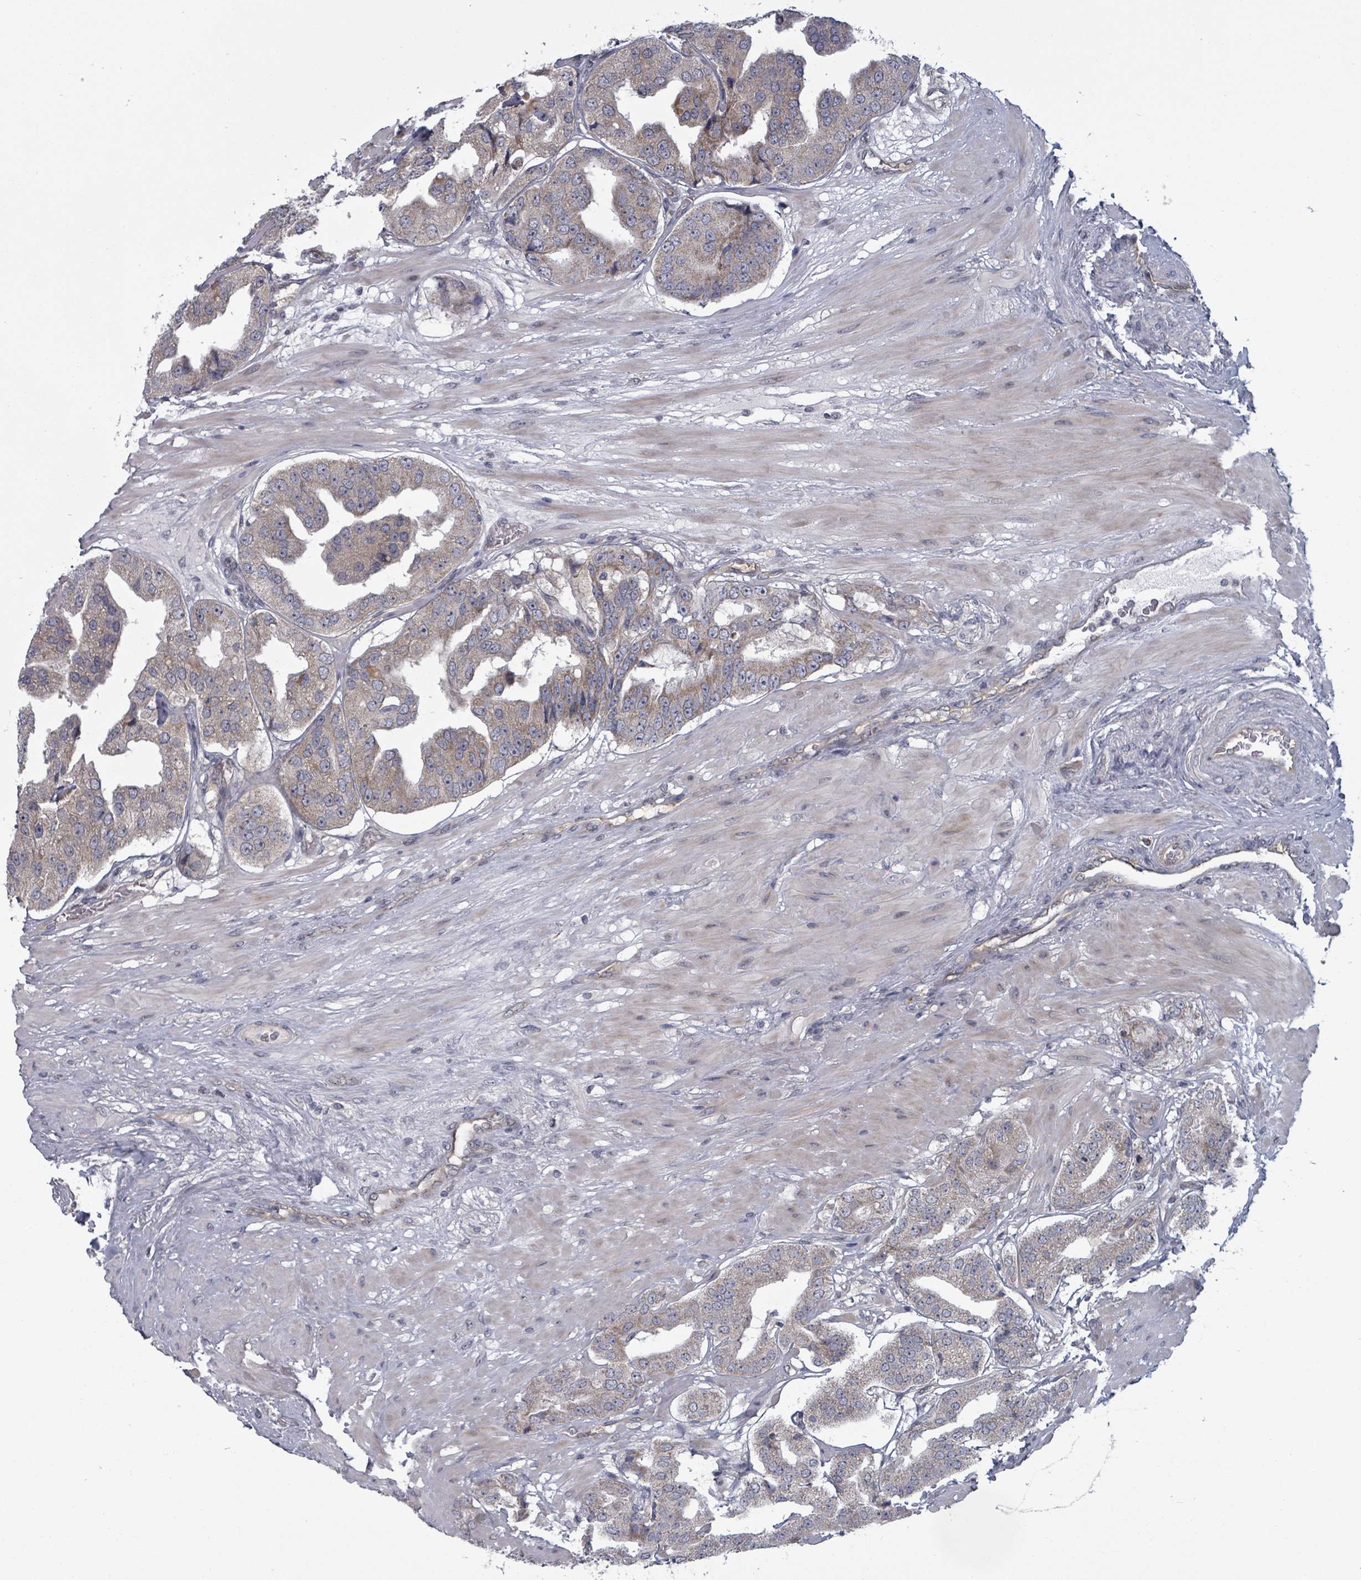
{"staining": {"intensity": "weak", "quantity": ">75%", "location": "cytoplasmic/membranous"}, "tissue": "prostate cancer", "cell_type": "Tumor cells", "image_type": "cancer", "snomed": [{"axis": "morphology", "description": "Adenocarcinoma, High grade"}, {"axis": "topography", "description": "Prostate"}], "caption": "A high-resolution photomicrograph shows IHC staining of prostate cancer, which displays weak cytoplasmic/membranous positivity in approximately >75% of tumor cells. The staining was performed using DAB (3,3'-diaminobenzidine), with brown indicating positive protein expression. Nuclei are stained blue with hematoxylin.", "gene": "FKBP1A", "patient": {"sex": "male", "age": 63}}